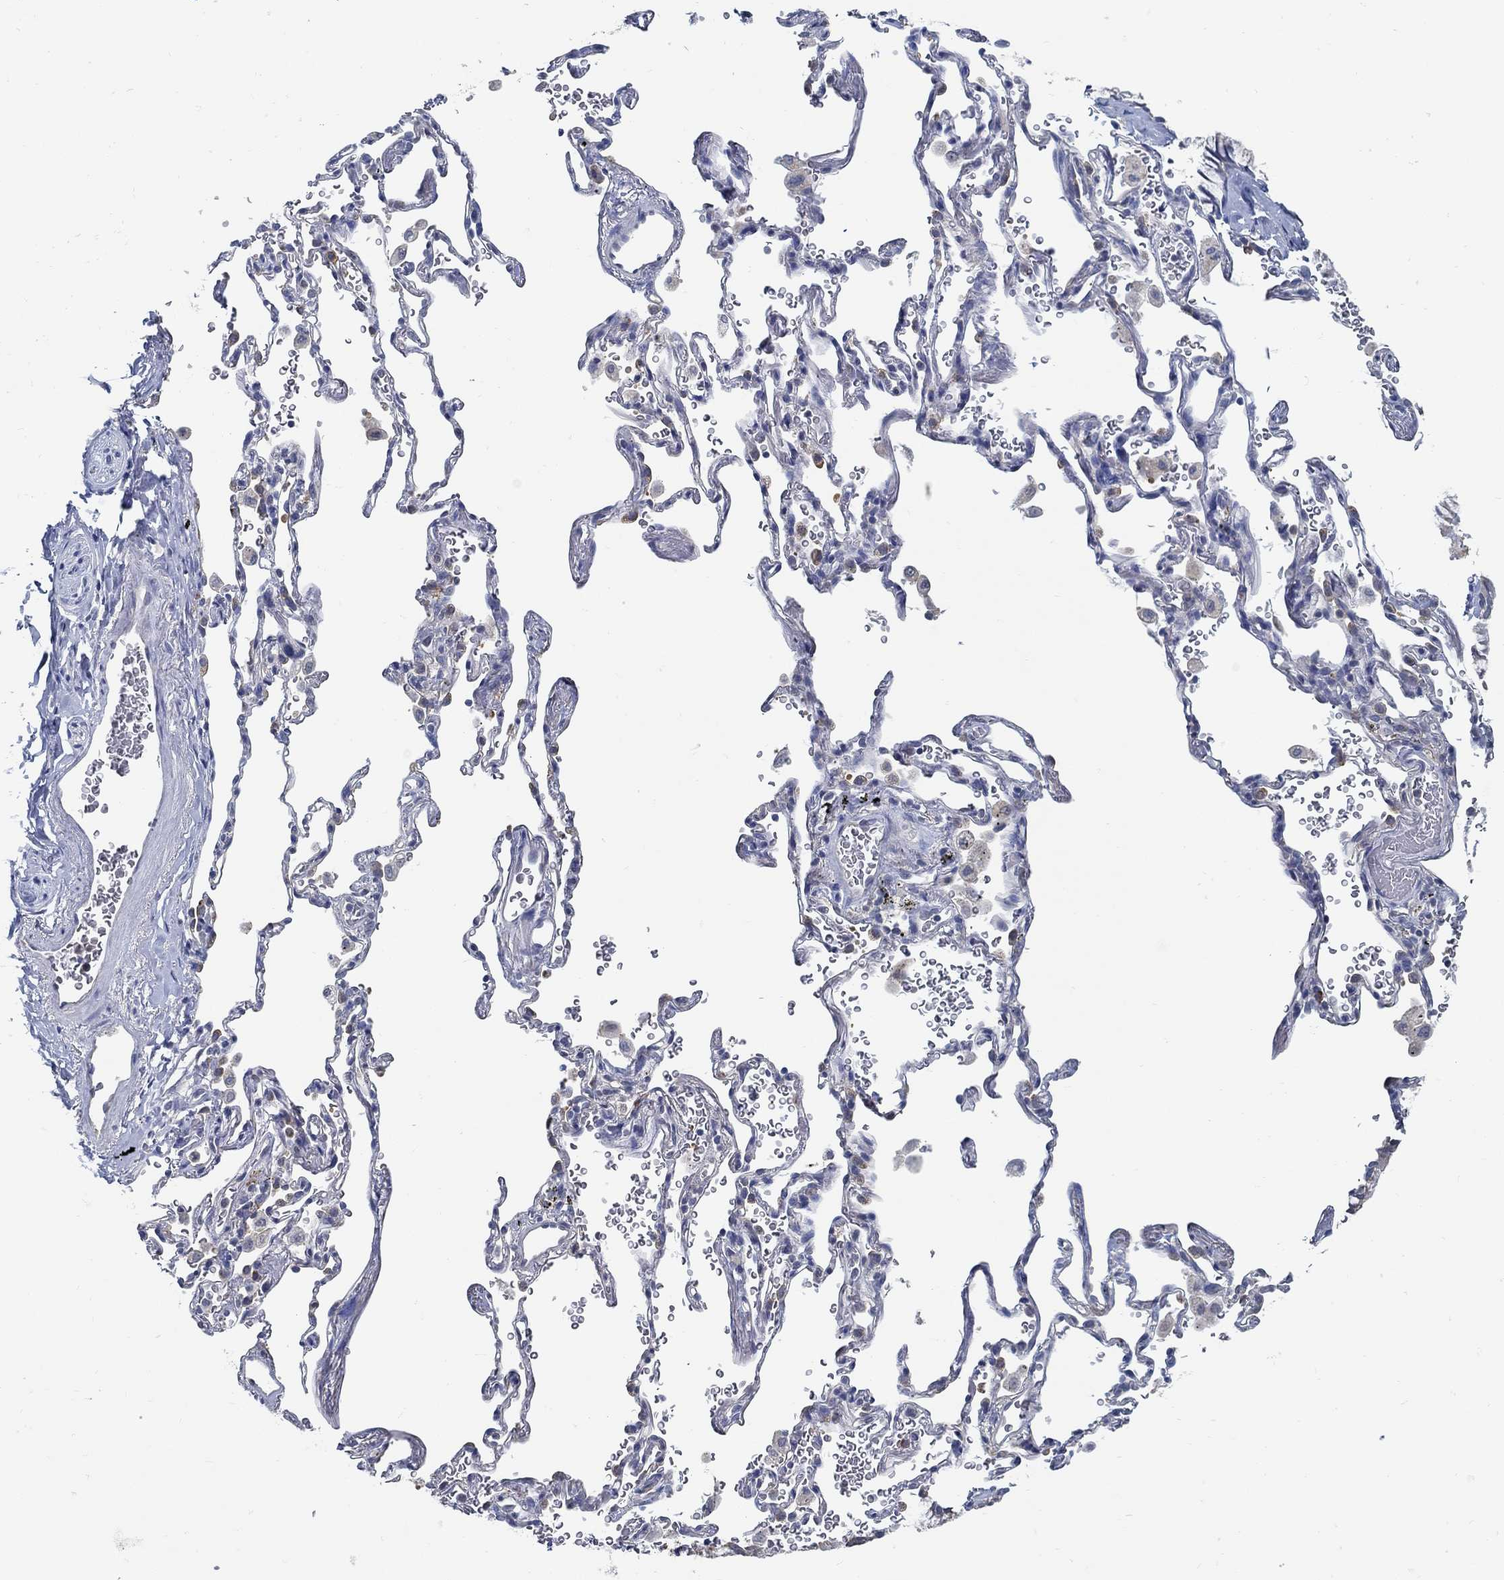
{"staining": {"intensity": "negative", "quantity": "none", "location": "none"}, "tissue": "adipose tissue", "cell_type": "Adipocytes", "image_type": "normal", "snomed": [{"axis": "morphology", "description": "Normal tissue, NOS"}, {"axis": "morphology", "description": "Adenocarcinoma, NOS"}, {"axis": "topography", "description": "Cartilage tissue"}, {"axis": "topography", "description": "Lung"}], "caption": "The immunohistochemistry (IHC) histopathology image has no significant expression in adipocytes of adipose tissue. (Immunohistochemistry, brightfield microscopy, high magnification).", "gene": "PCDH11X", "patient": {"sex": "male", "age": 59}}